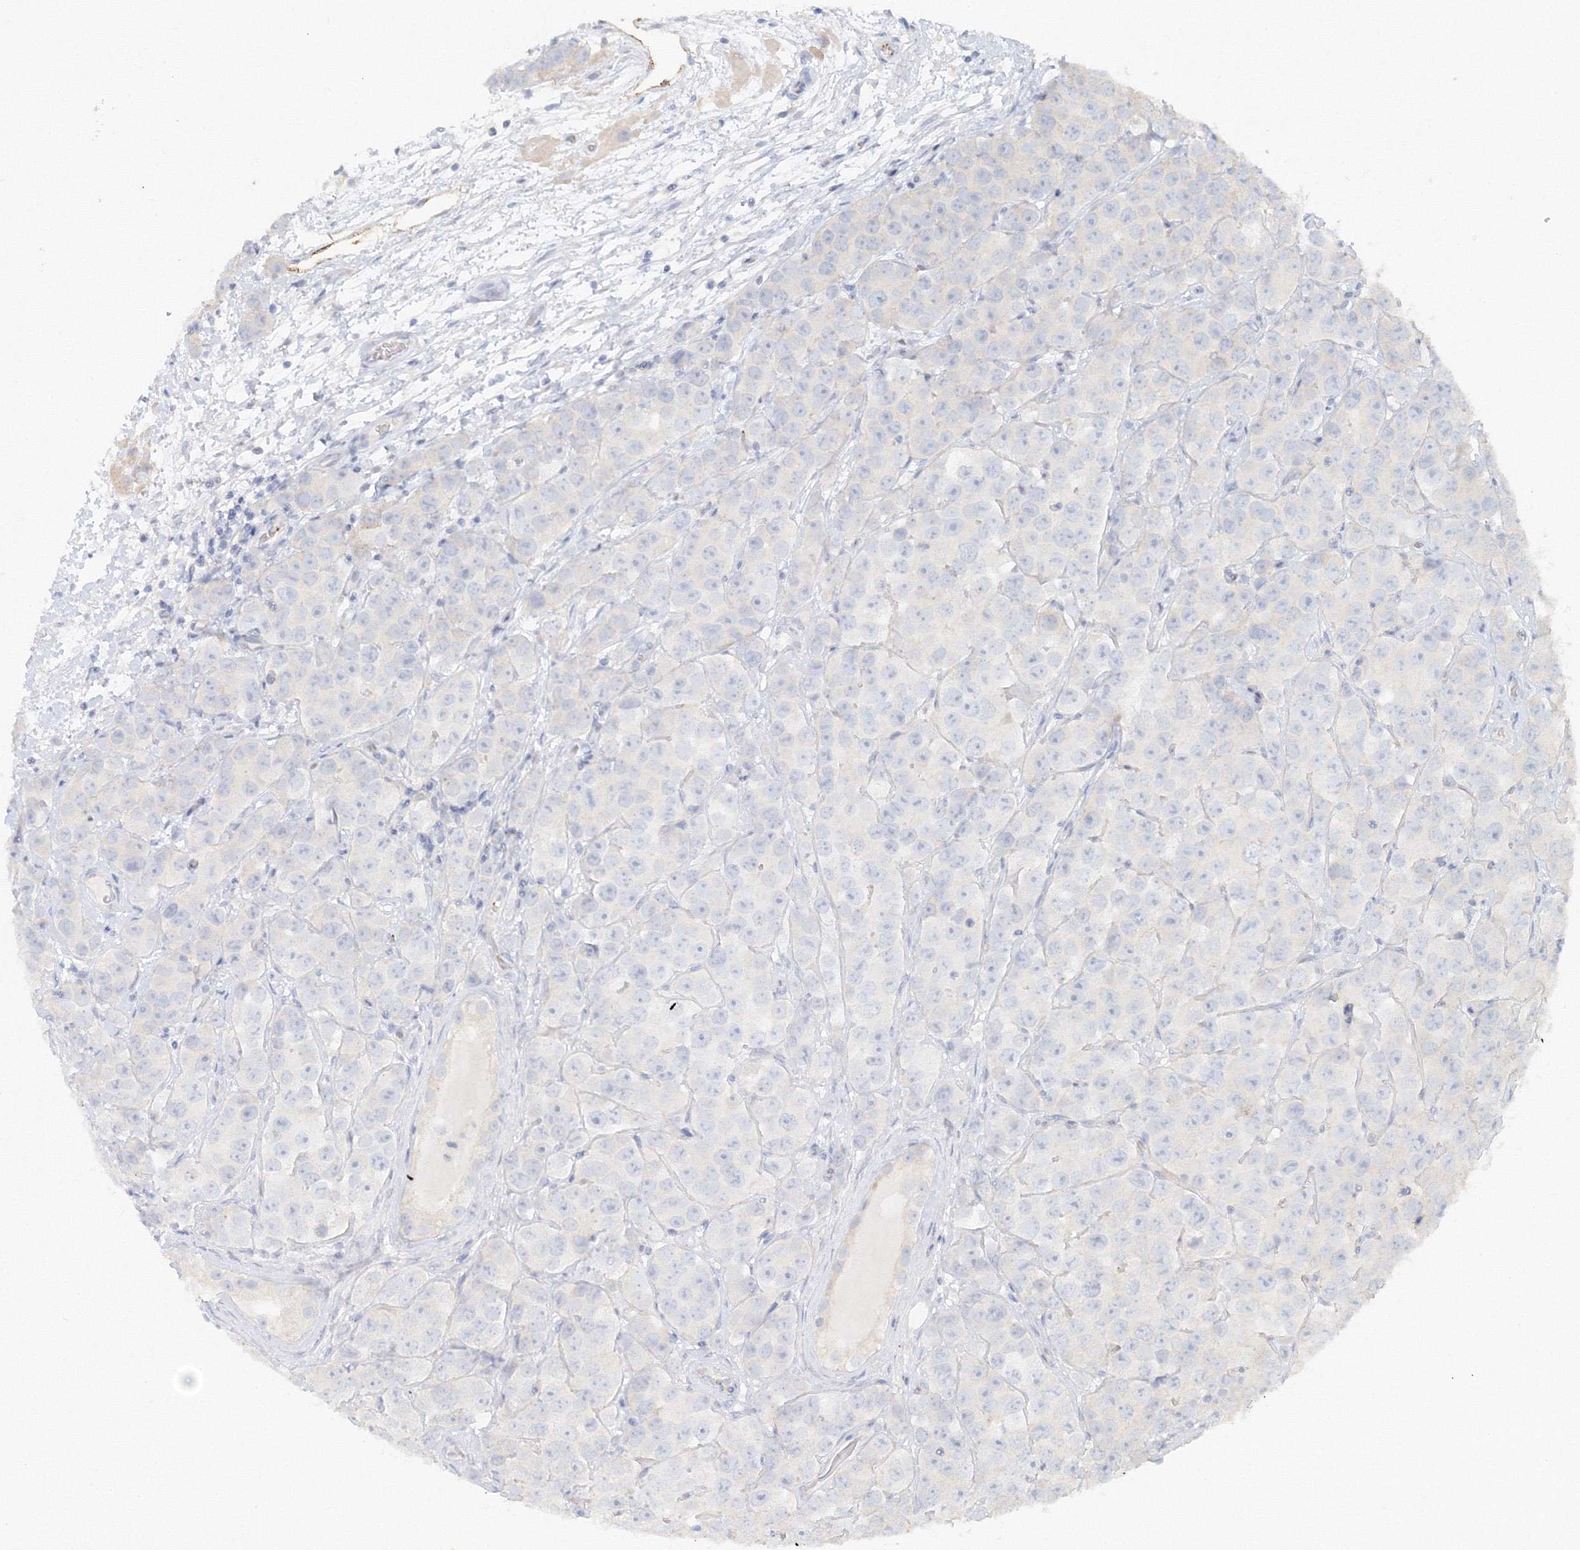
{"staining": {"intensity": "negative", "quantity": "none", "location": "none"}, "tissue": "testis cancer", "cell_type": "Tumor cells", "image_type": "cancer", "snomed": [{"axis": "morphology", "description": "Seminoma, NOS"}, {"axis": "topography", "description": "Testis"}], "caption": "The image exhibits no significant expression in tumor cells of seminoma (testis).", "gene": "MMRN1", "patient": {"sex": "male", "age": 28}}